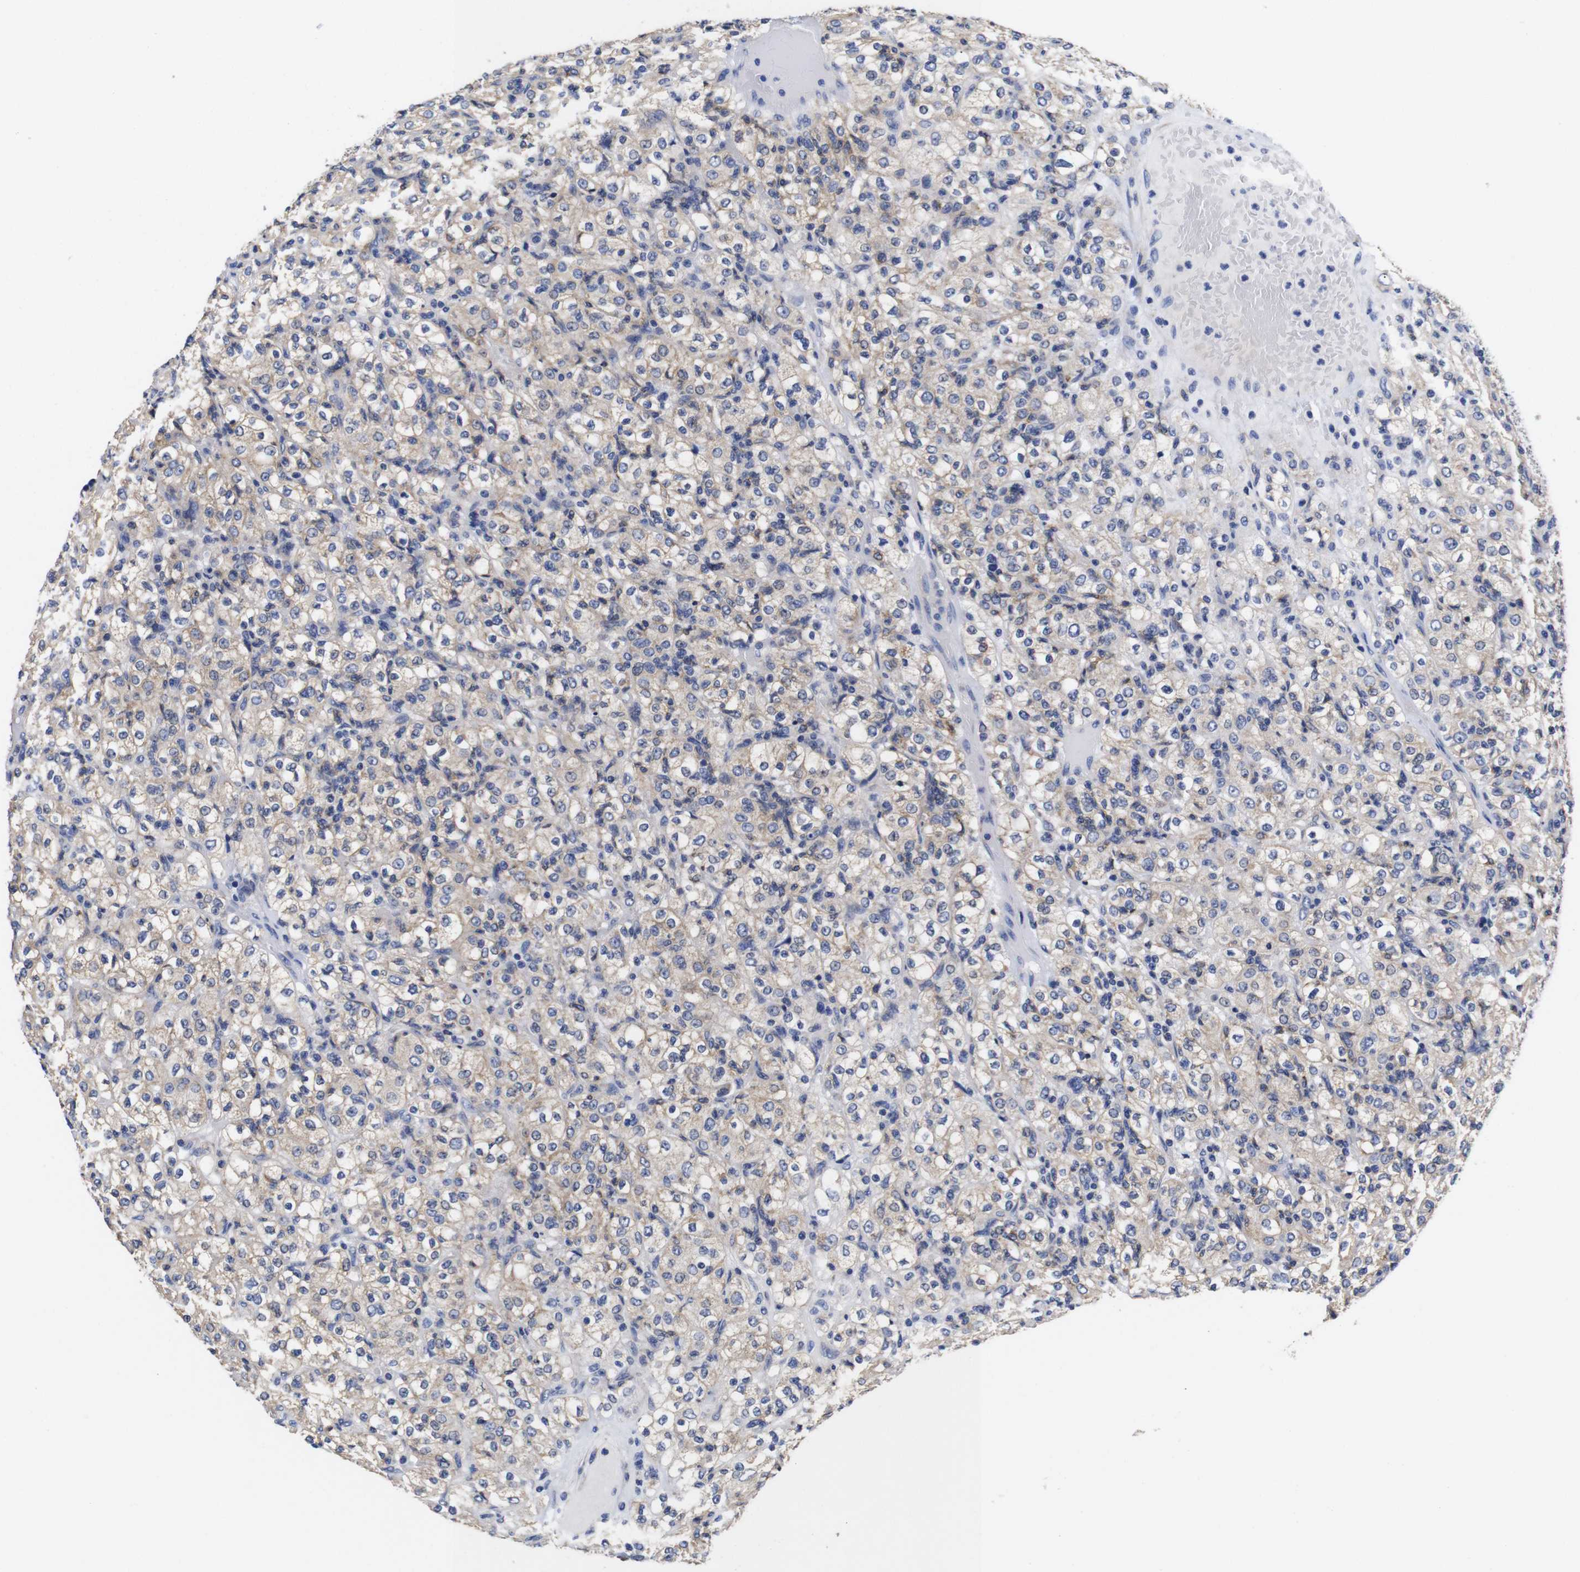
{"staining": {"intensity": "weak", "quantity": ">75%", "location": "cytoplasmic/membranous"}, "tissue": "renal cancer", "cell_type": "Tumor cells", "image_type": "cancer", "snomed": [{"axis": "morphology", "description": "Normal tissue, NOS"}, {"axis": "morphology", "description": "Adenocarcinoma, NOS"}, {"axis": "topography", "description": "Kidney"}], "caption": "Immunohistochemistry (DAB (3,3'-diaminobenzidine)) staining of human adenocarcinoma (renal) exhibits weak cytoplasmic/membranous protein positivity in about >75% of tumor cells.", "gene": "OPN3", "patient": {"sex": "female", "age": 72}}